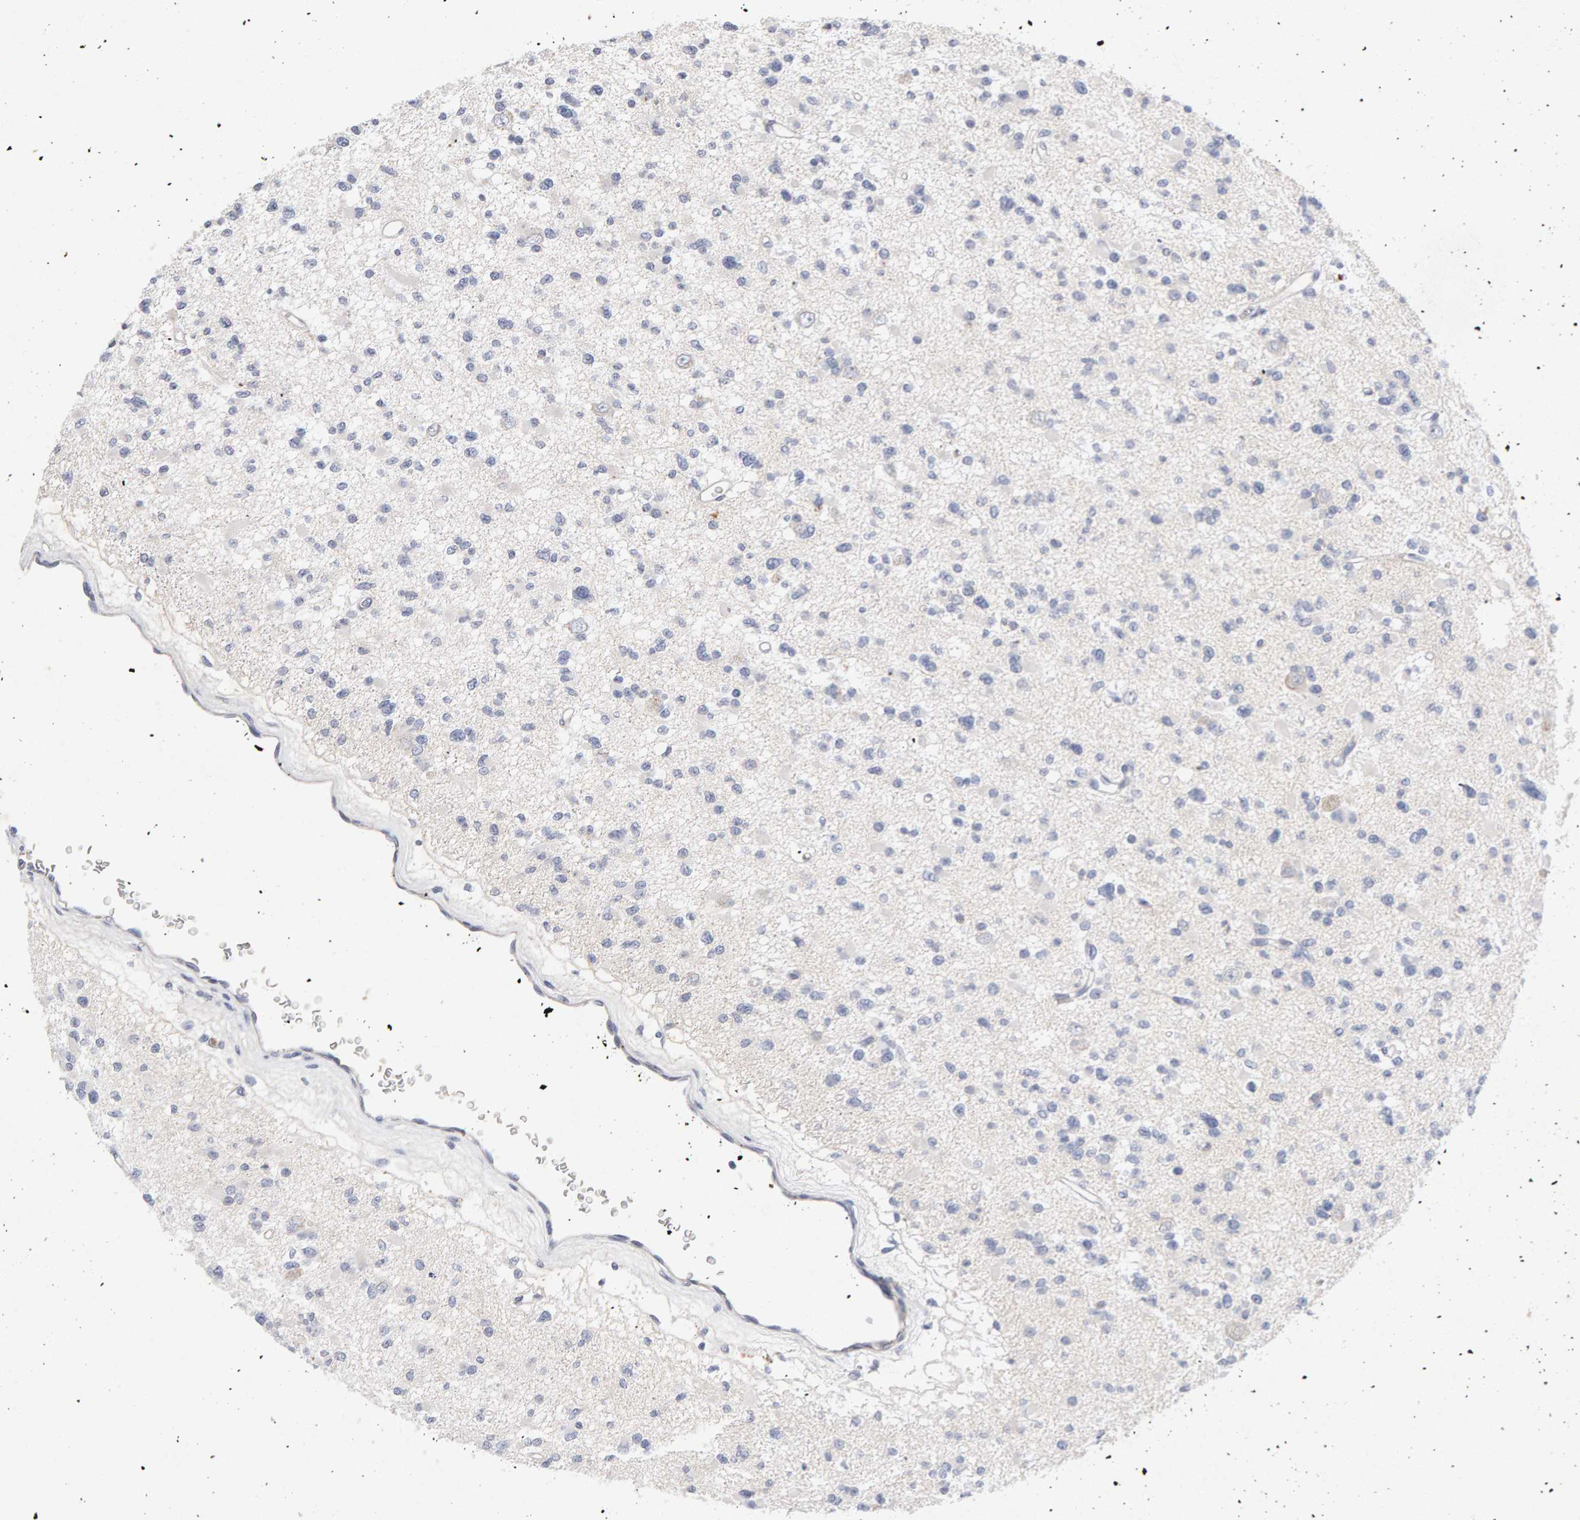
{"staining": {"intensity": "negative", "quantity": "none", "location": "none"}, "tissue": "glioma", "cell_type": "Tumor cells", "image_type": "cancer", "snomed": [{"axis": "morphology", "description": "Glioma, malignant, Low grade"}, {"axis": "topography", "description": "Brain"}], "caption": "Tumor cells are negative for protein expression in human glioma.", "gene": "PTPRM", "patient": {"sex": "female", "age": 22}}